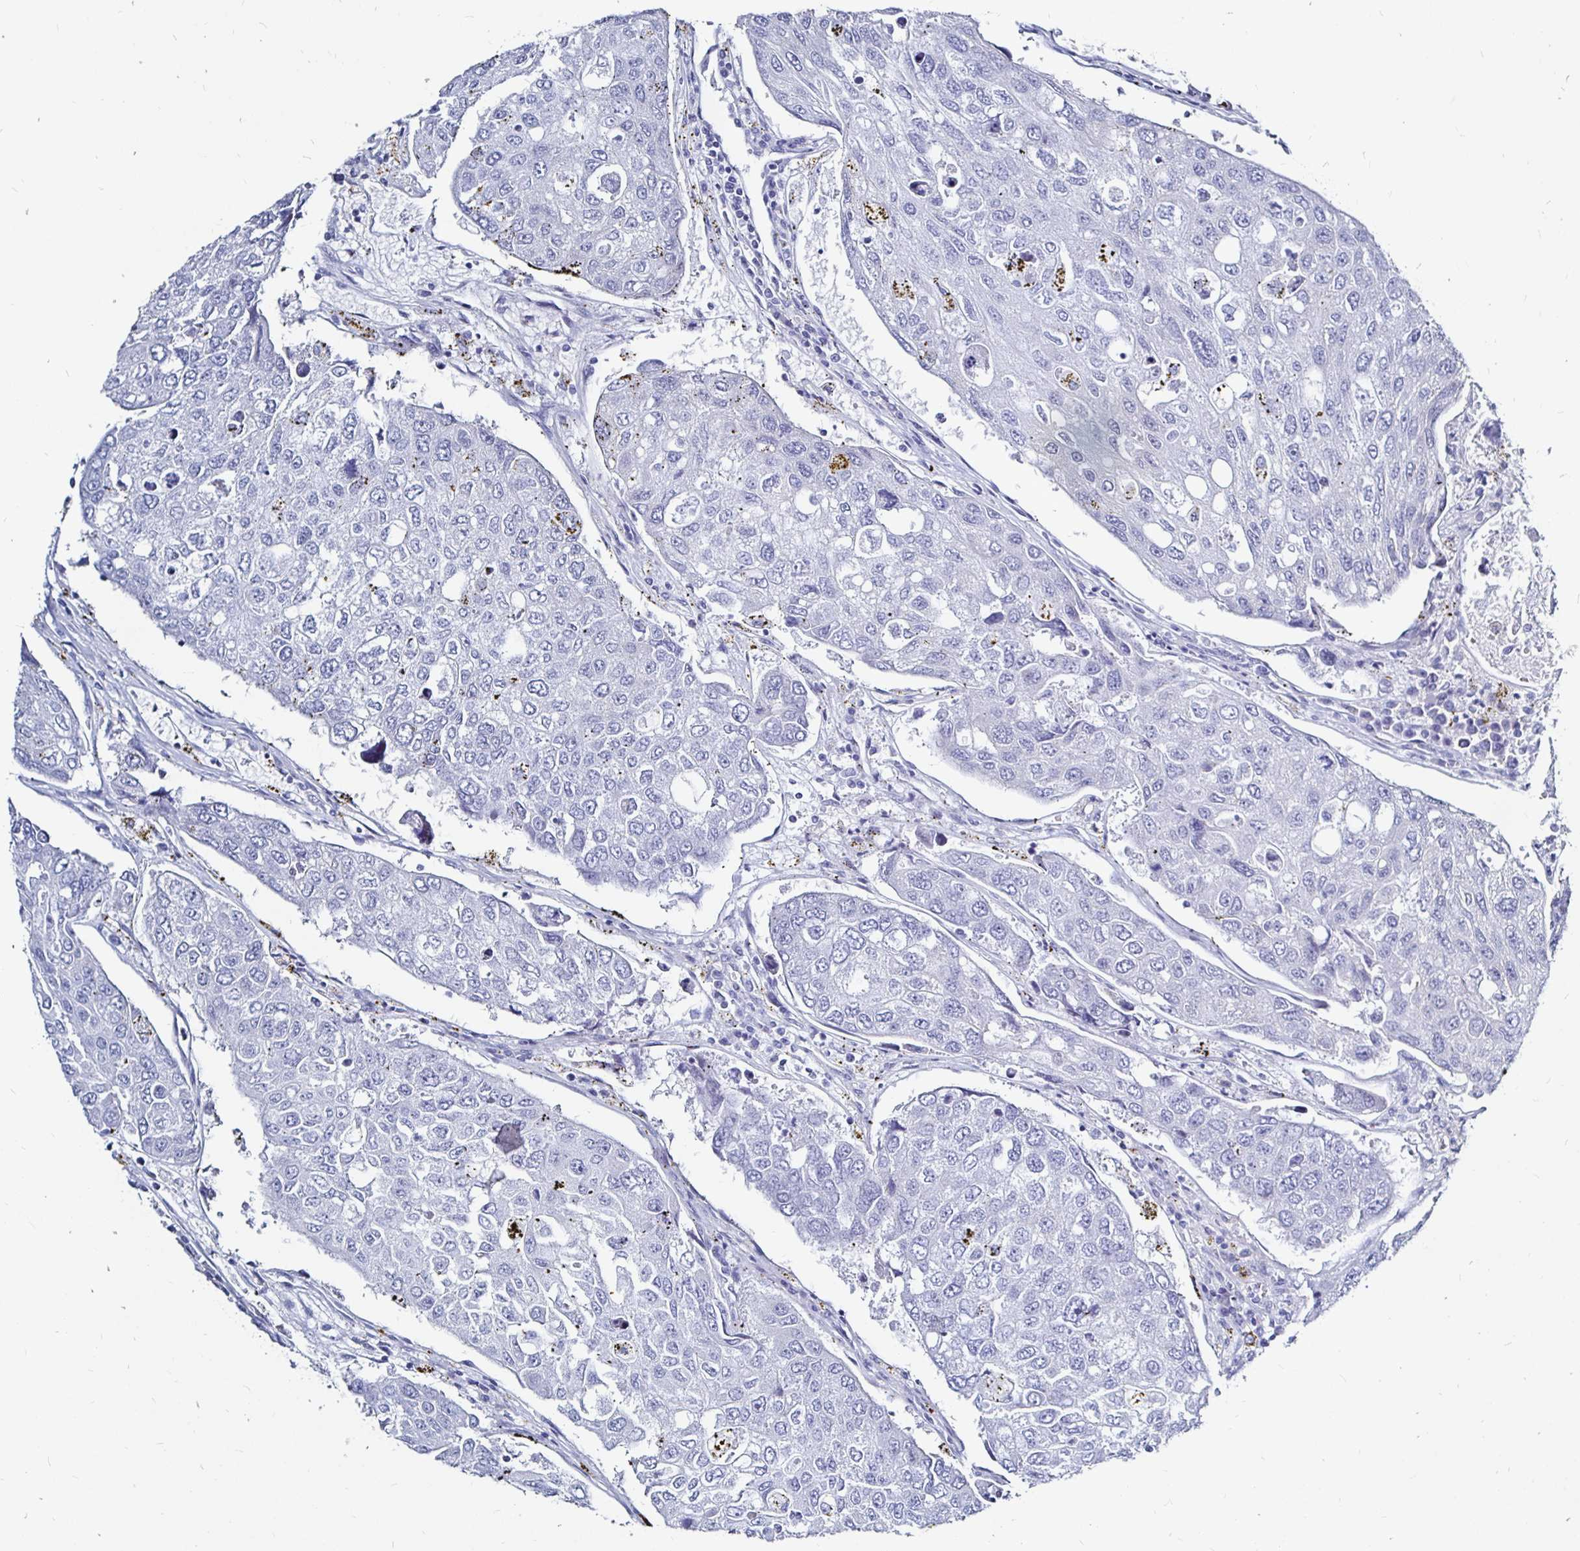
{"staining": {"intensity": "negative", "quantity": "none", "location": "none"}, "tissue": "urothelial cancer", "cell_type": "Tumor cells", "image_type": "cancer", "snomed": [{"axis": "morphology", "description": "Urothelial carcinoma, High grade"}, {"axis": "topography", "description": "Lymph node"}, {"axis": "topography", "description": "Urinary bladder"}], "caption": "This is a histopathology image of IHC staining of urothelial carcinoma (high-grade), which shows no expression in tumor cells.", "gene": "LUZP4", "patient": {"sex": "male", "age": 51}}